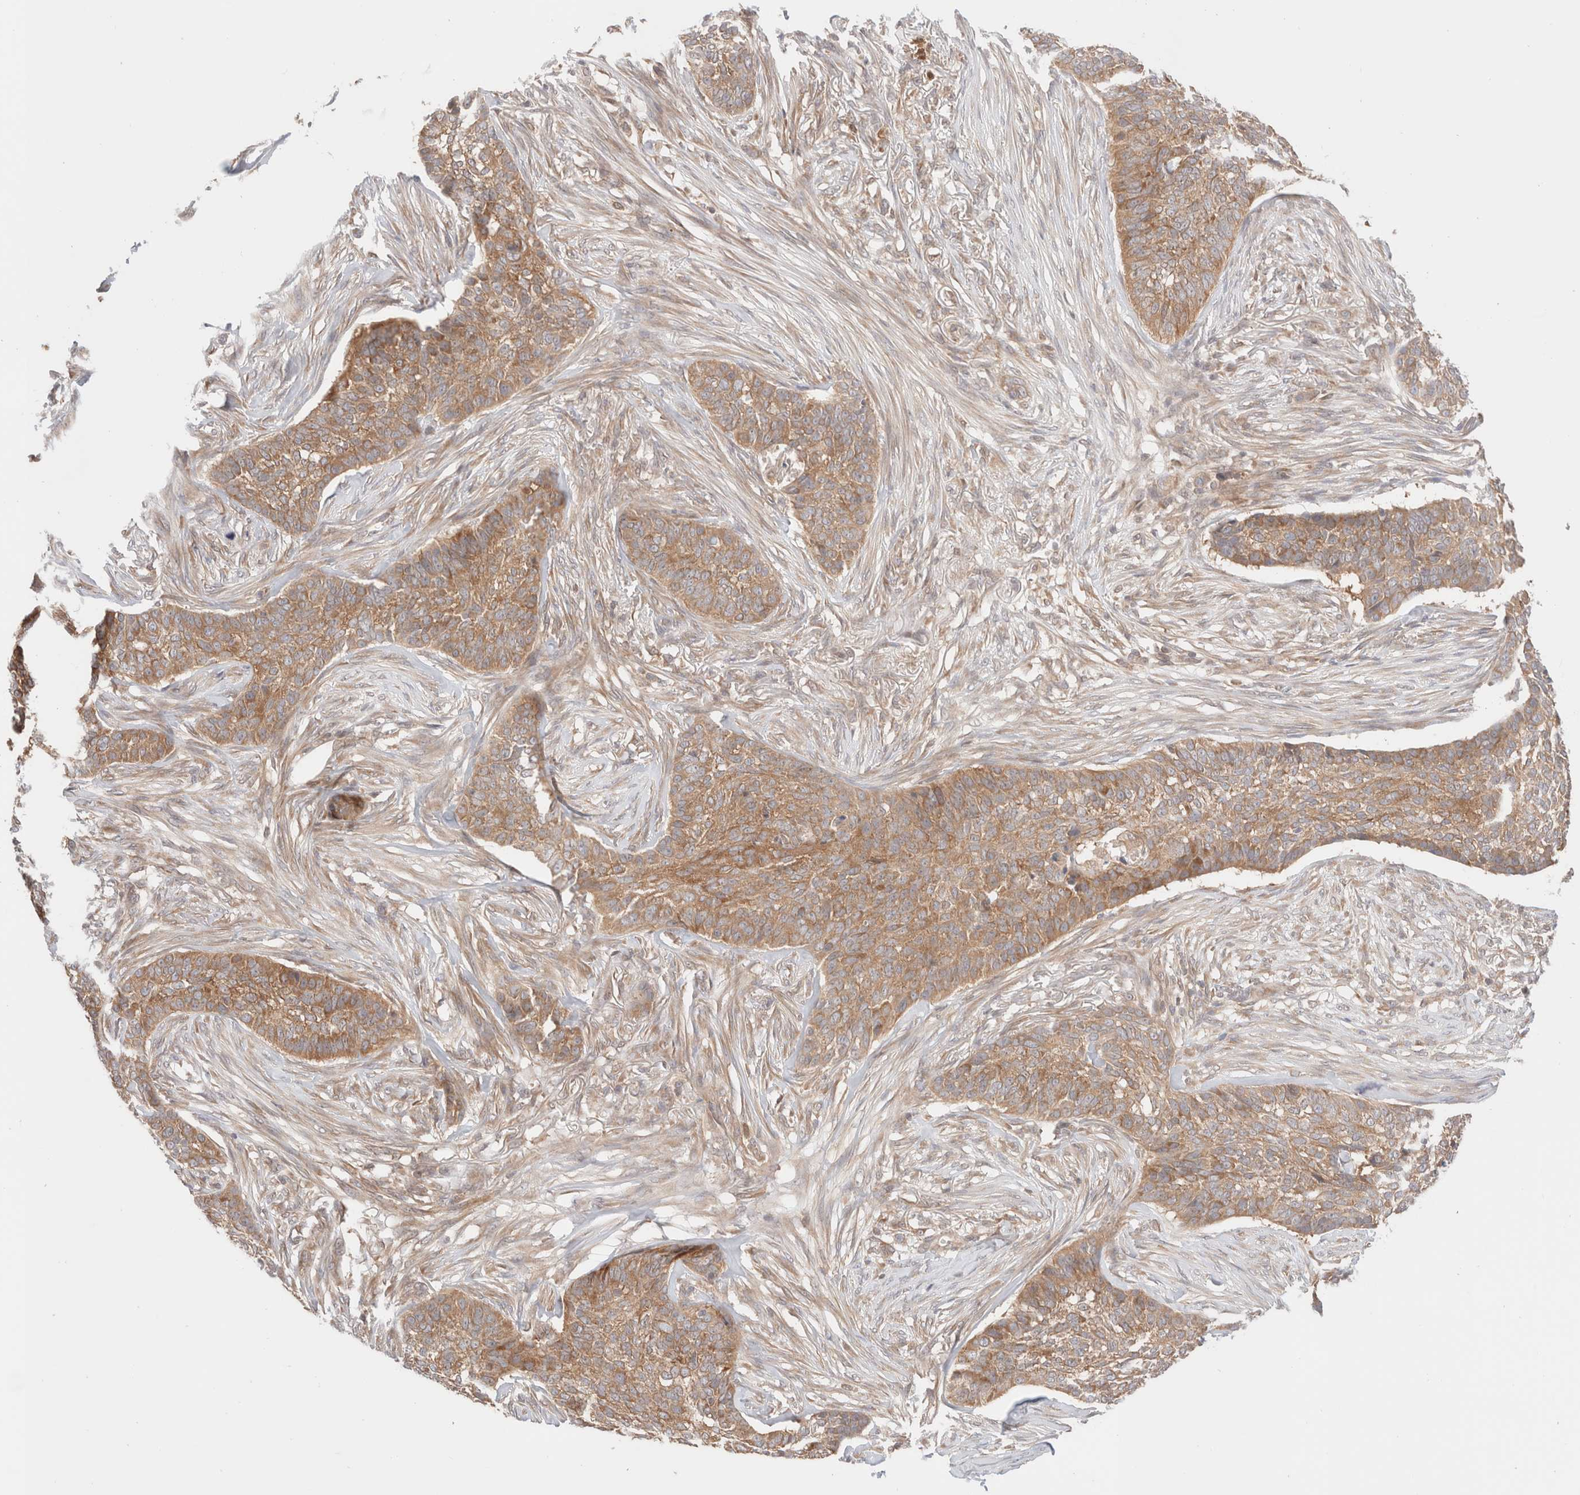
{"staining": {"intensity": "moderate", "quantity": ">75%", "location": "cytoplasmic/membranous"}, "tissue": "skin cancer", "cell_type": "Tumor cells", "image_type": "cancer", "snomed": [{"axis": "morphology", "description": "Basal cell carcinoma"}, {"axis": "topography", "description": "Skin"}], "caption": "A high-resolution histopathology image shows immunohistochemistry staining of skin cancer (basal cell carcinoma), which reveals moderate cytoplasmic/membranous positivity in approximately >75% of tumor cells. Ihc stains the protein of interest in brown and the nuclei are stained blue.", "gene": "XKR4", "patient": {"sex": "male", "age": 85}}